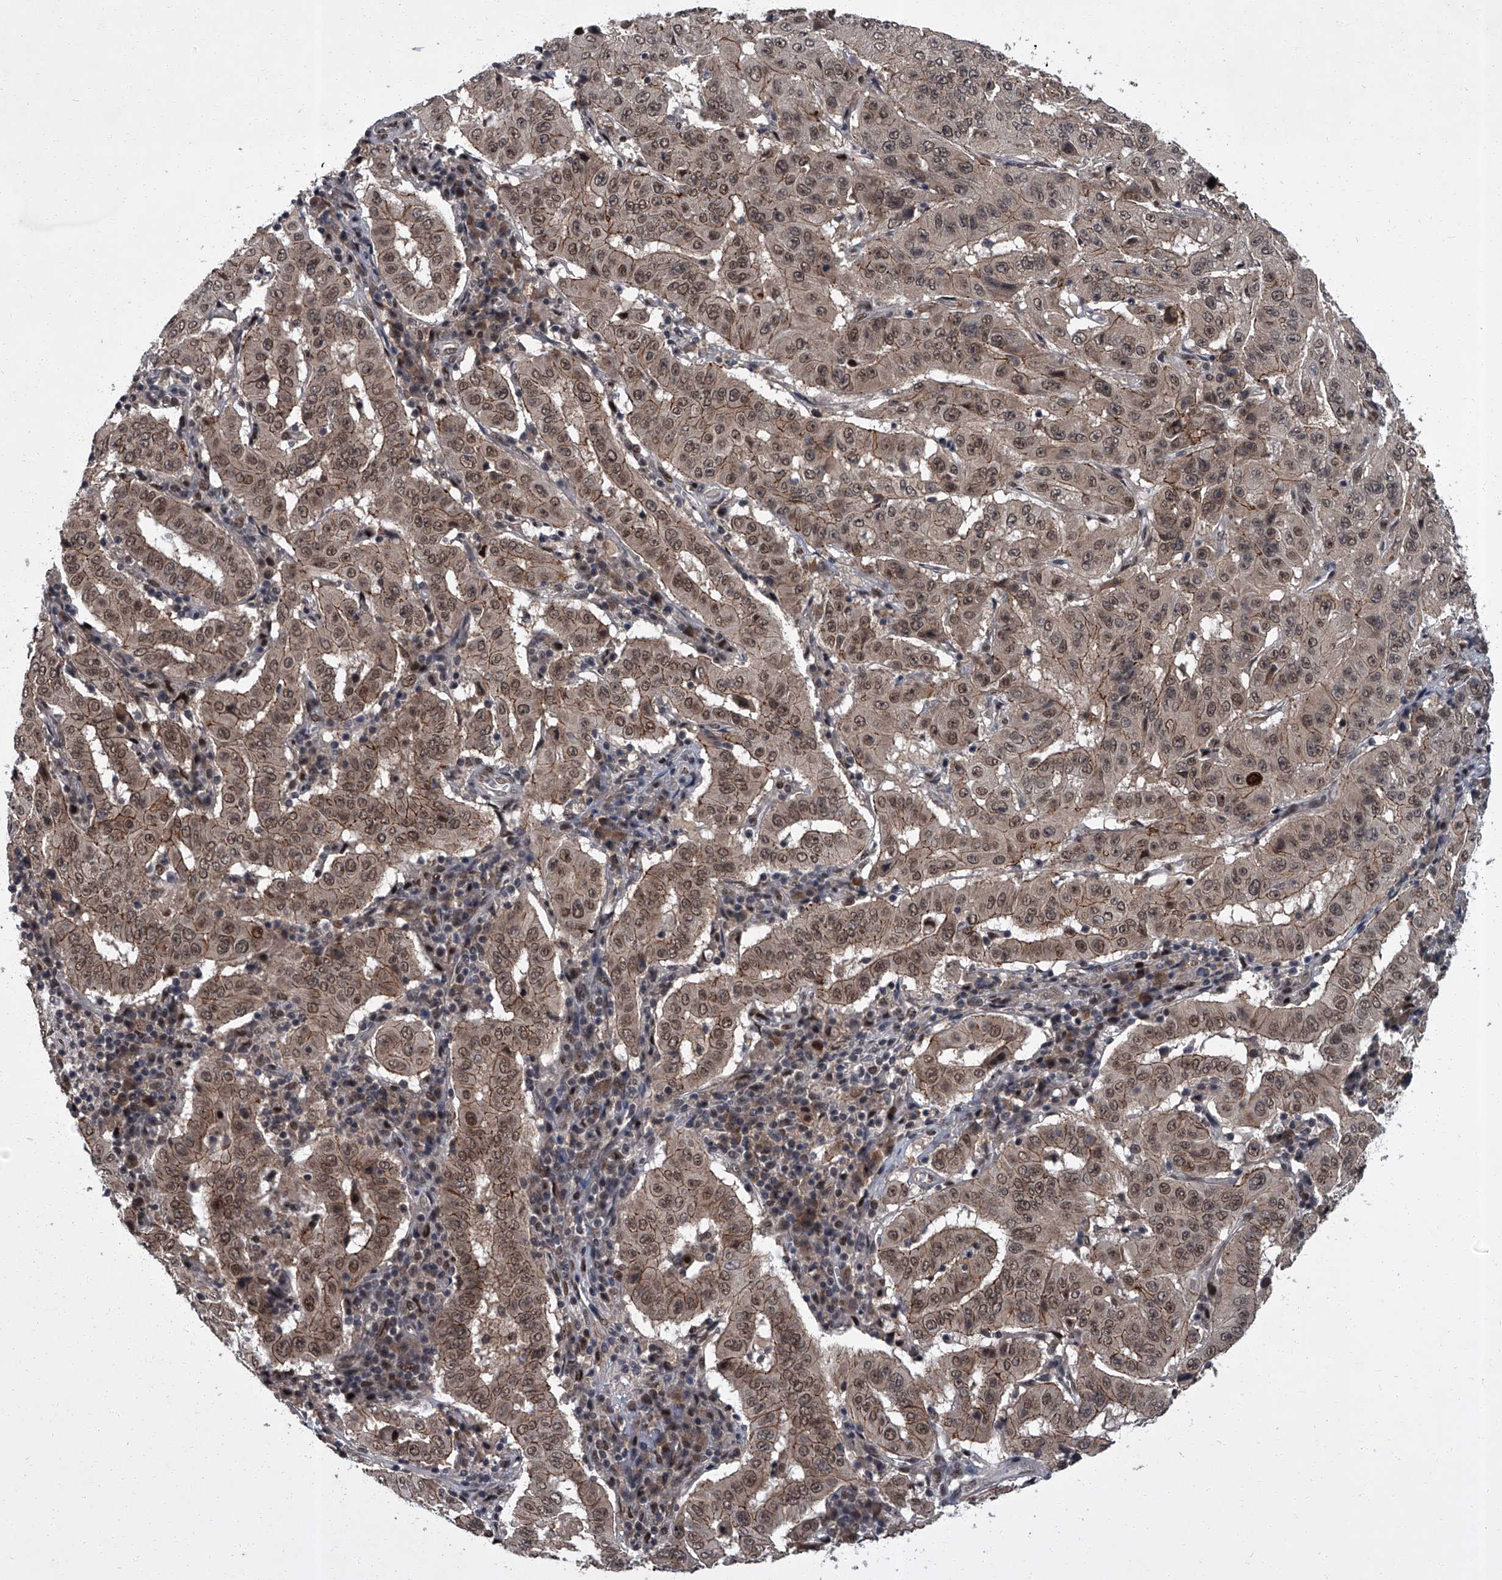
{"staining": {"intensity": "moderate", "quantity": ">75%", "location": "cytoplasmic/membranous,nuclear"}, "tissue": "pancreatic cancer", "cell_type": "Tumor cells", "image_type": "cancer", "snomed": [{"axis": "morphology", "description": "Adenocarcinoma, NOS"}, {"axis": "topography", "description": "Pancreas"}], "caption": "The immunohistochemical stain labels moderate cytoplasmic/membranous and nuclear positivity in tumor cells of adenocarcinoma (pancreatic) tissue. (DAB (3,3'-diaminobenzidine) = brown stain, brightfield microscopy at high magnification).", "gene": "ZNF518B", "patient": {"sex": "male", "age": 63}}